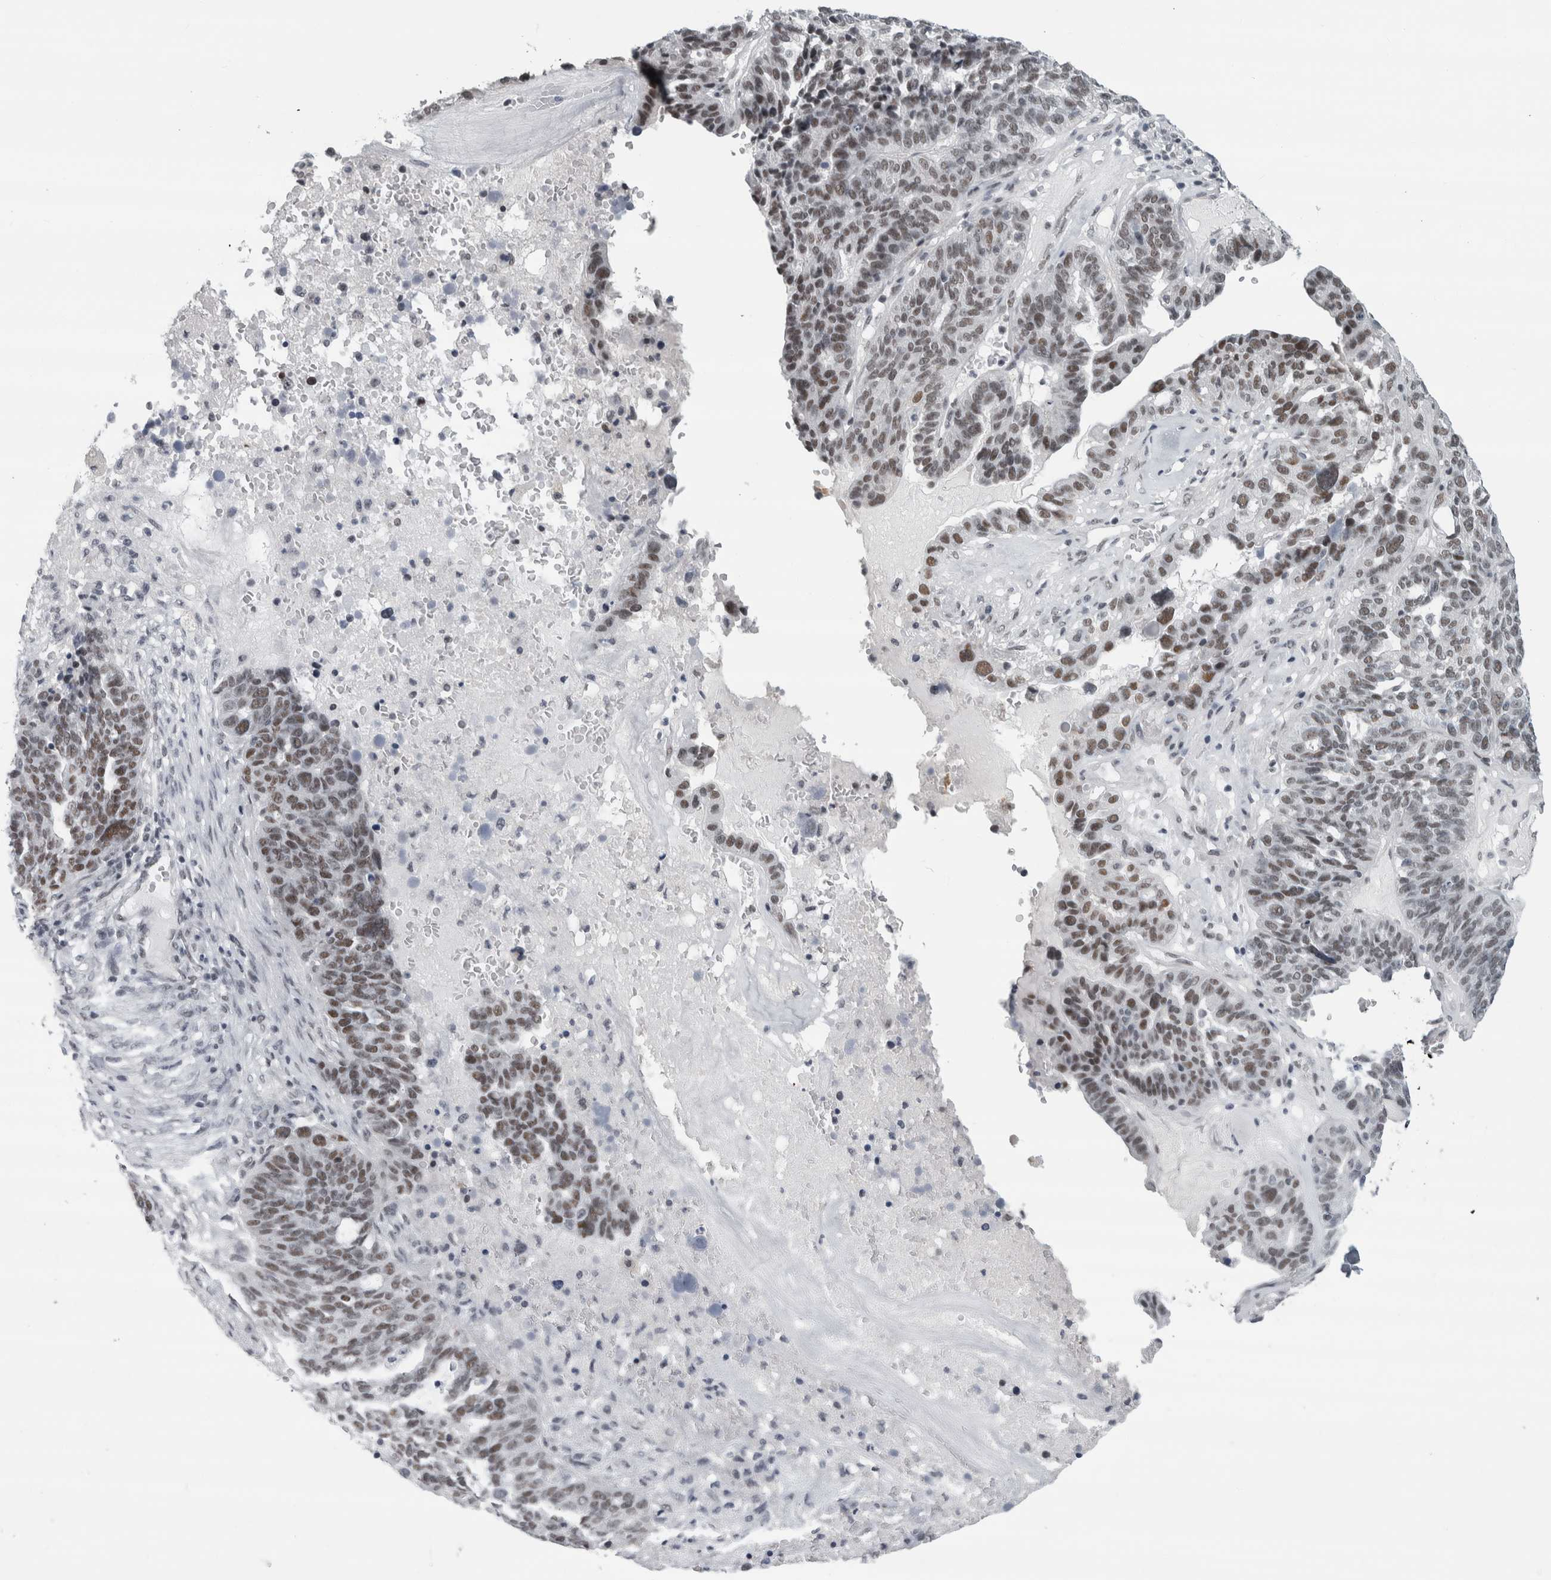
{"staining": {"intensity": "moderate", "quantity": "25%-75%", "location": "nuclear"}, "tissue": "ovarian cancer", "cell_type": "Tumor cells", "image_type": "cancer", "snomed": [{"axis": "morphology", "description": "Cystadenocarcinoma, serous, NOS"}, {"axis": "topography", "description": "Ovary"}], "caption": "A histopathology image showing moderate nuclear positivity in approximately 25%-75% of tumor cells in serous cystadenocarcinoma (ovarian), as visualized by brown immunohistochemical staining.", "gene": "ARID4B", "patient": {"sex": "female", "age": 59}}